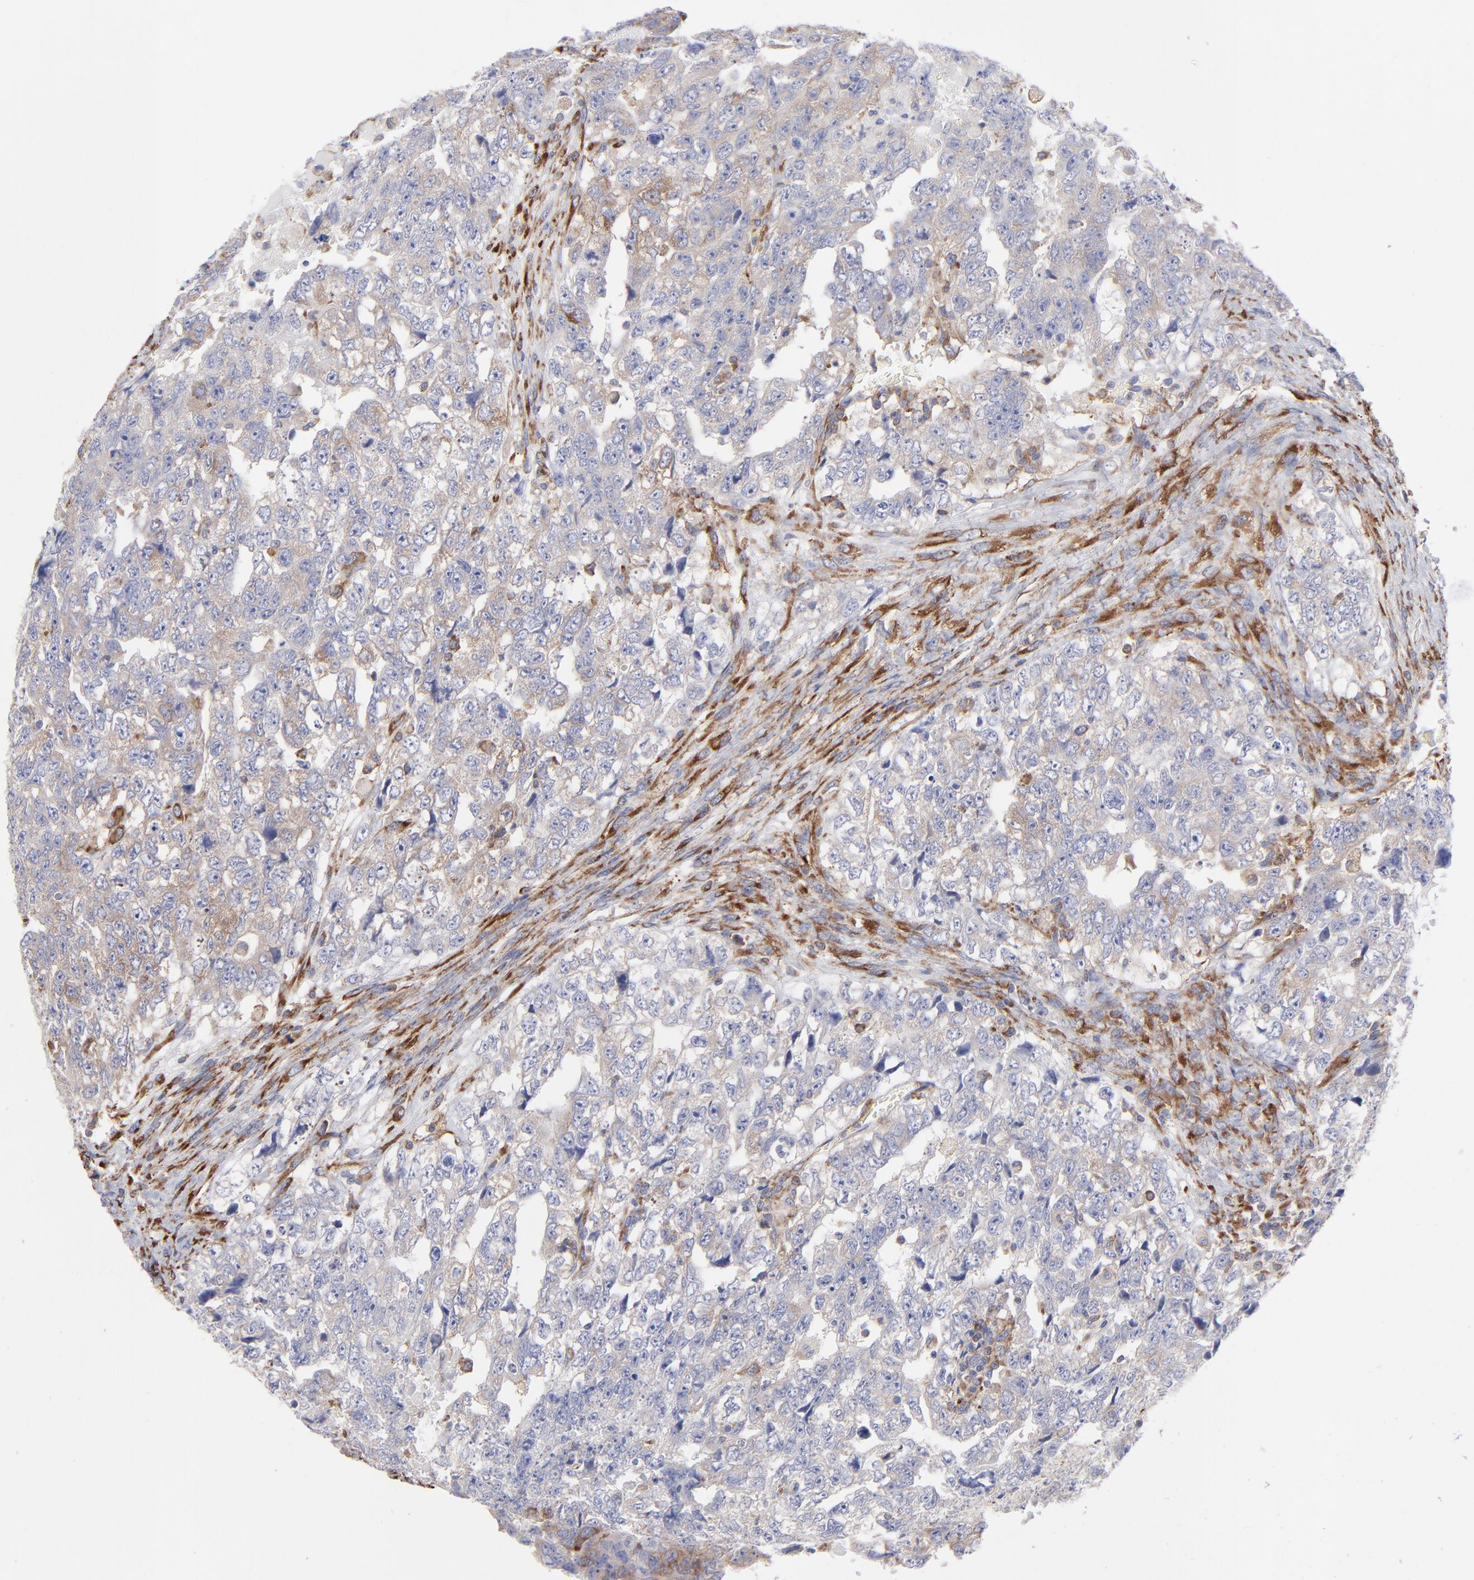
{"staining": {"intensity": "moderate", "quantity": ">75%", "location": "cytoplasmic/membranous"}, "tissue": "testis cancer", "cell_type": "Tumor cells", "image_type": "cancer", "snomed": [{"axis": "morphology", "description": "Carcinoma, Embryonal, NOS"}, {"axis": "topography", "description": "Testis"}], "caption": "Immunohistochemical staining of human embryonal carcinoma (testis) displays medium levels of moderate cytoplasmic/membranous protein staining in about >75% of tumor cells.", "gene": "EIF2AK2", "patient": {"sex": "male", "age": 36}}